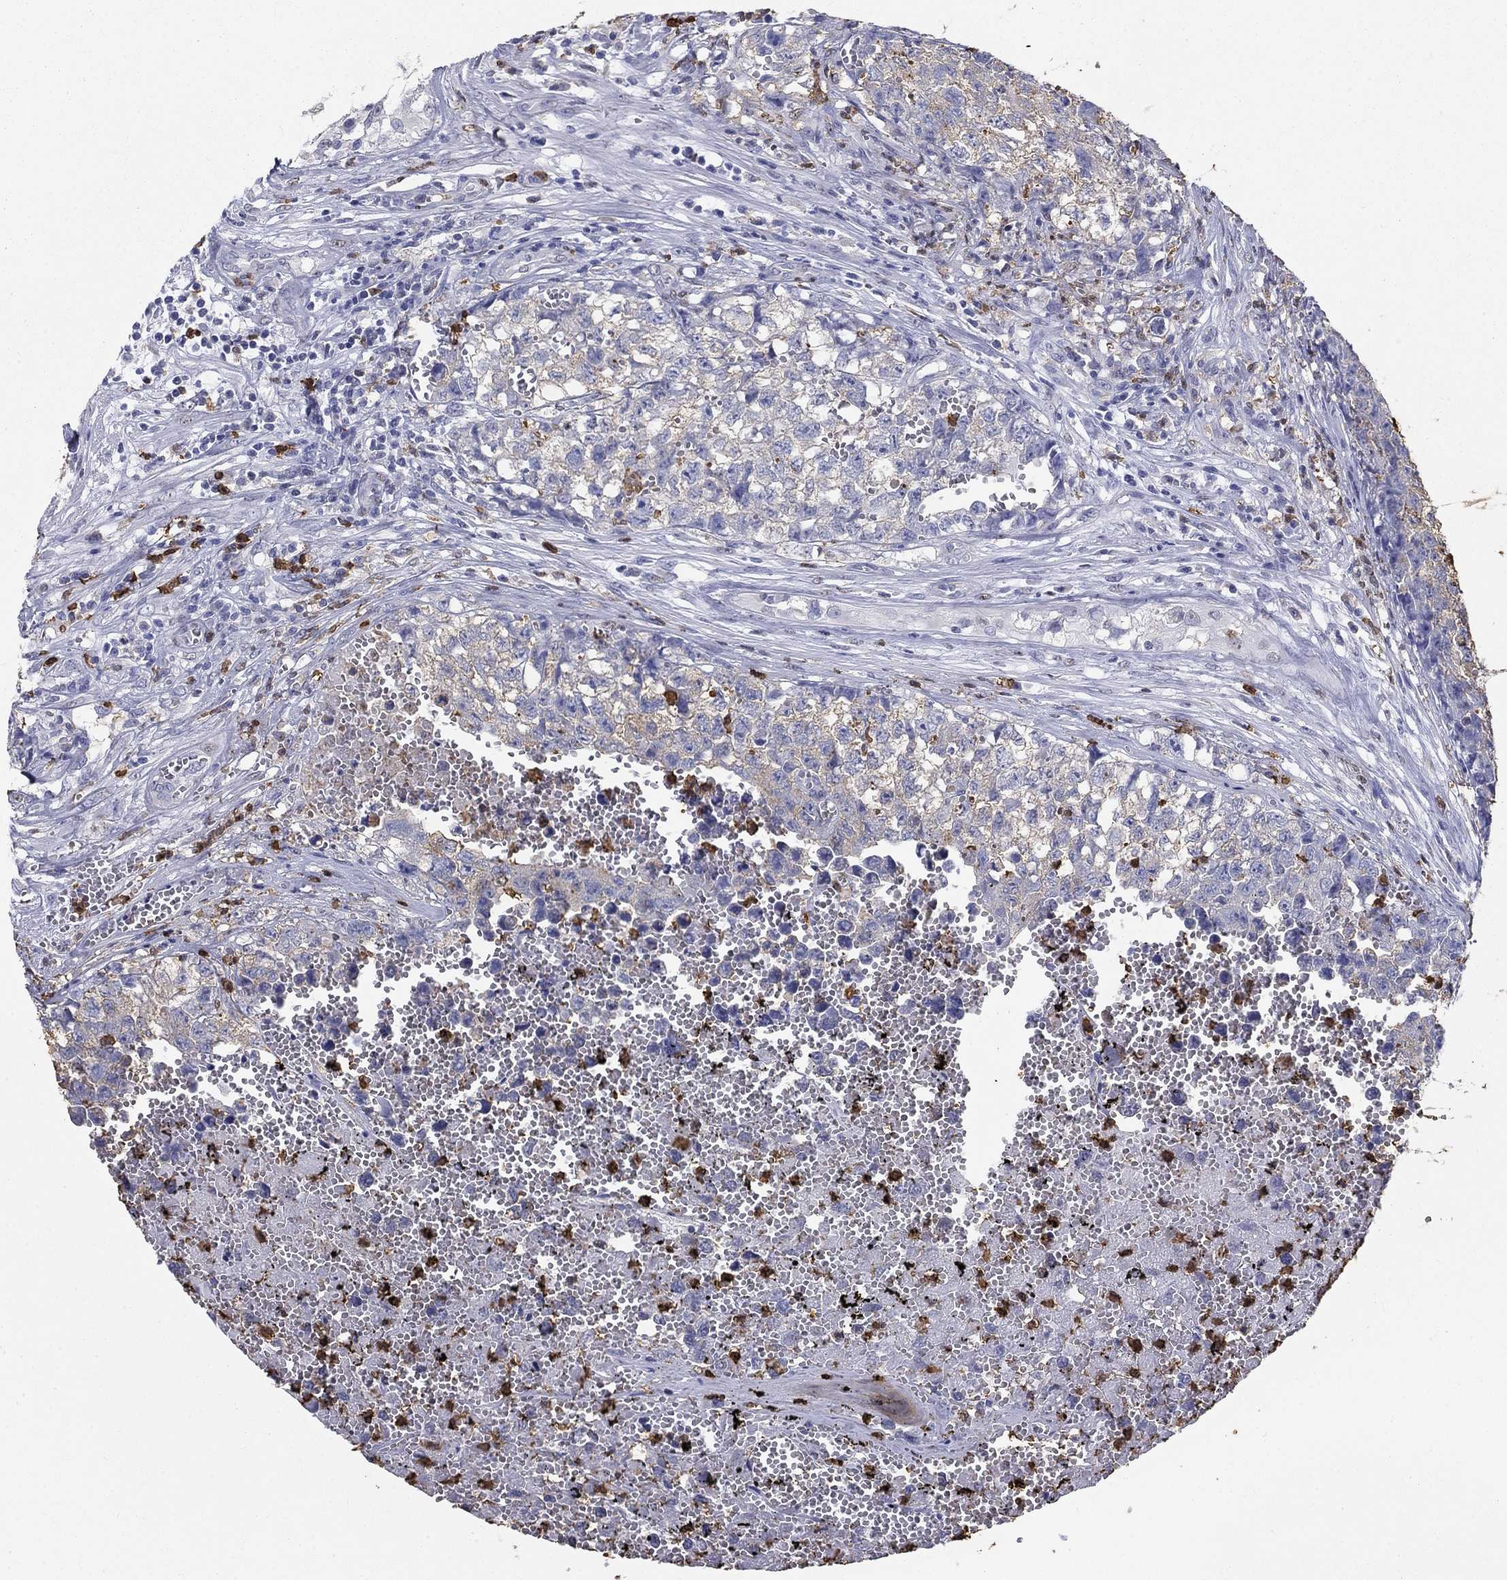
{"staining": {"intensity": "negative", "quantity": "none", "location": "none"}, "tissue": "testis cancer", "cell_type": "Tumor cells", "image_type": "cancer", "snomed": [{"axis": "morphology", "description": "Seminoma, NOS"}, {"axis": "morphology", "description": "Carcinoma, Embryonal, NOS"}, {"axis": "topography", "description": "Testis"}], "caption": "Immunohistochemical staining of embryonal carcinoma (testis) reveals no significant expression in tumor cells. (DAB (3,3'-diaminobenzidine) immunohistochemistry (IHC) with hematoxylin counter stain).", "gene": "IGSF8", "patient": {"sex": "male", "age": 22}}